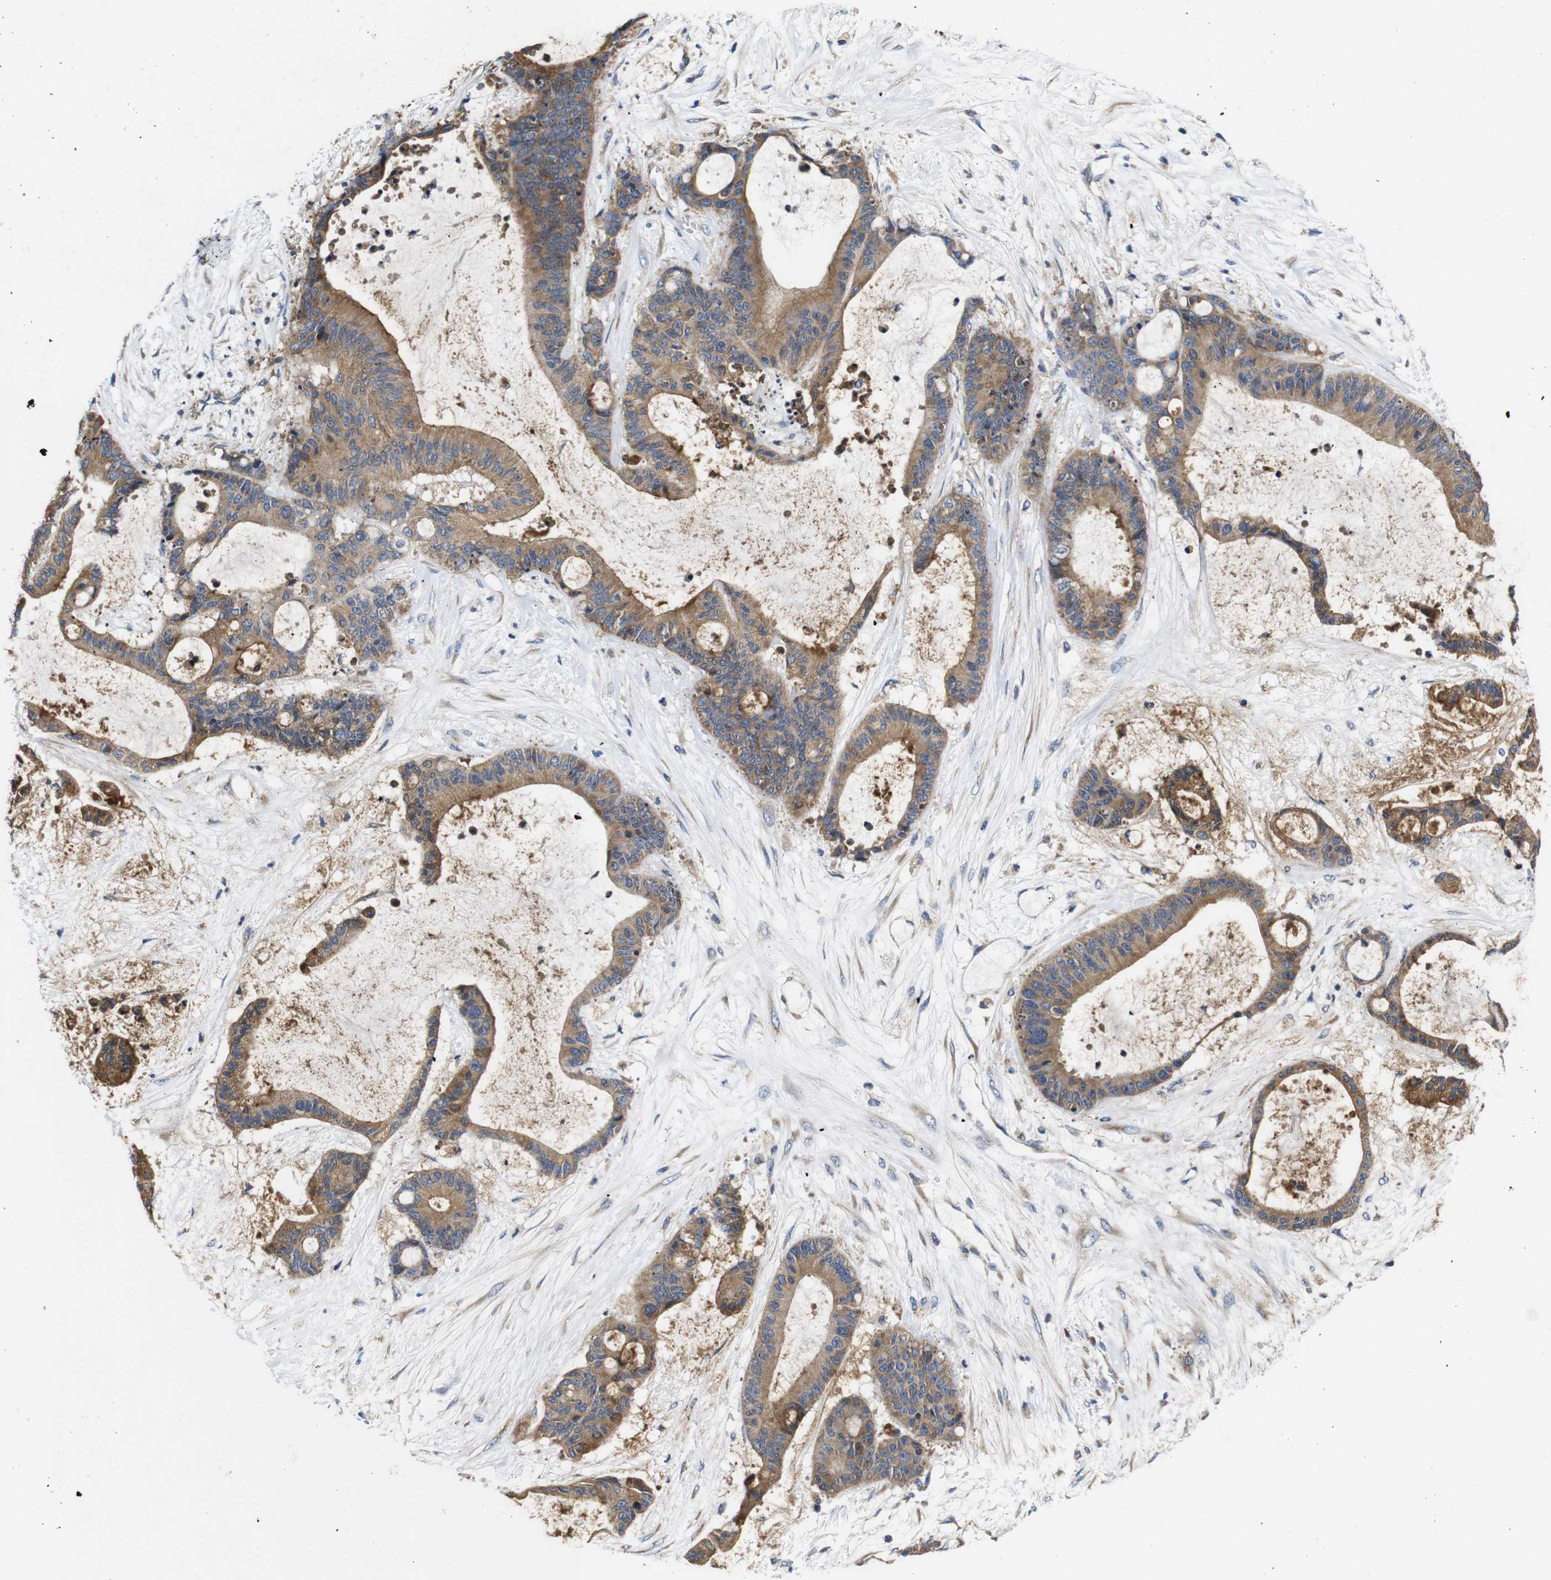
{"staining": {"intensity": "moderate", "quantity": ">75%", "location": "cytoplasmic/membranous"}, "tissue": "liver cancer", "cell_type": "Tumor cells", "image_type": "cancer", "snomed": [{"axis": "morphology", "description": "Cholangiocarcinoma"}, {"axis": "topography", "description": "Liver"}], "caption": "Immunohistochemistry (IHC) staining of liver cholangiocarcinoma, which shows medium levels of moderate cytoplasmic/membranous positivity in approximately >75% of tumor cells indicating moderate cytoplasmic/membranous protein positivity. The staining was performed using DAB (brown) for protein detection and nuclei were counterstained in hematoxylin (blue).", "gene": "MARCHF7", "patient": {"sex": "female", "age": 73}}